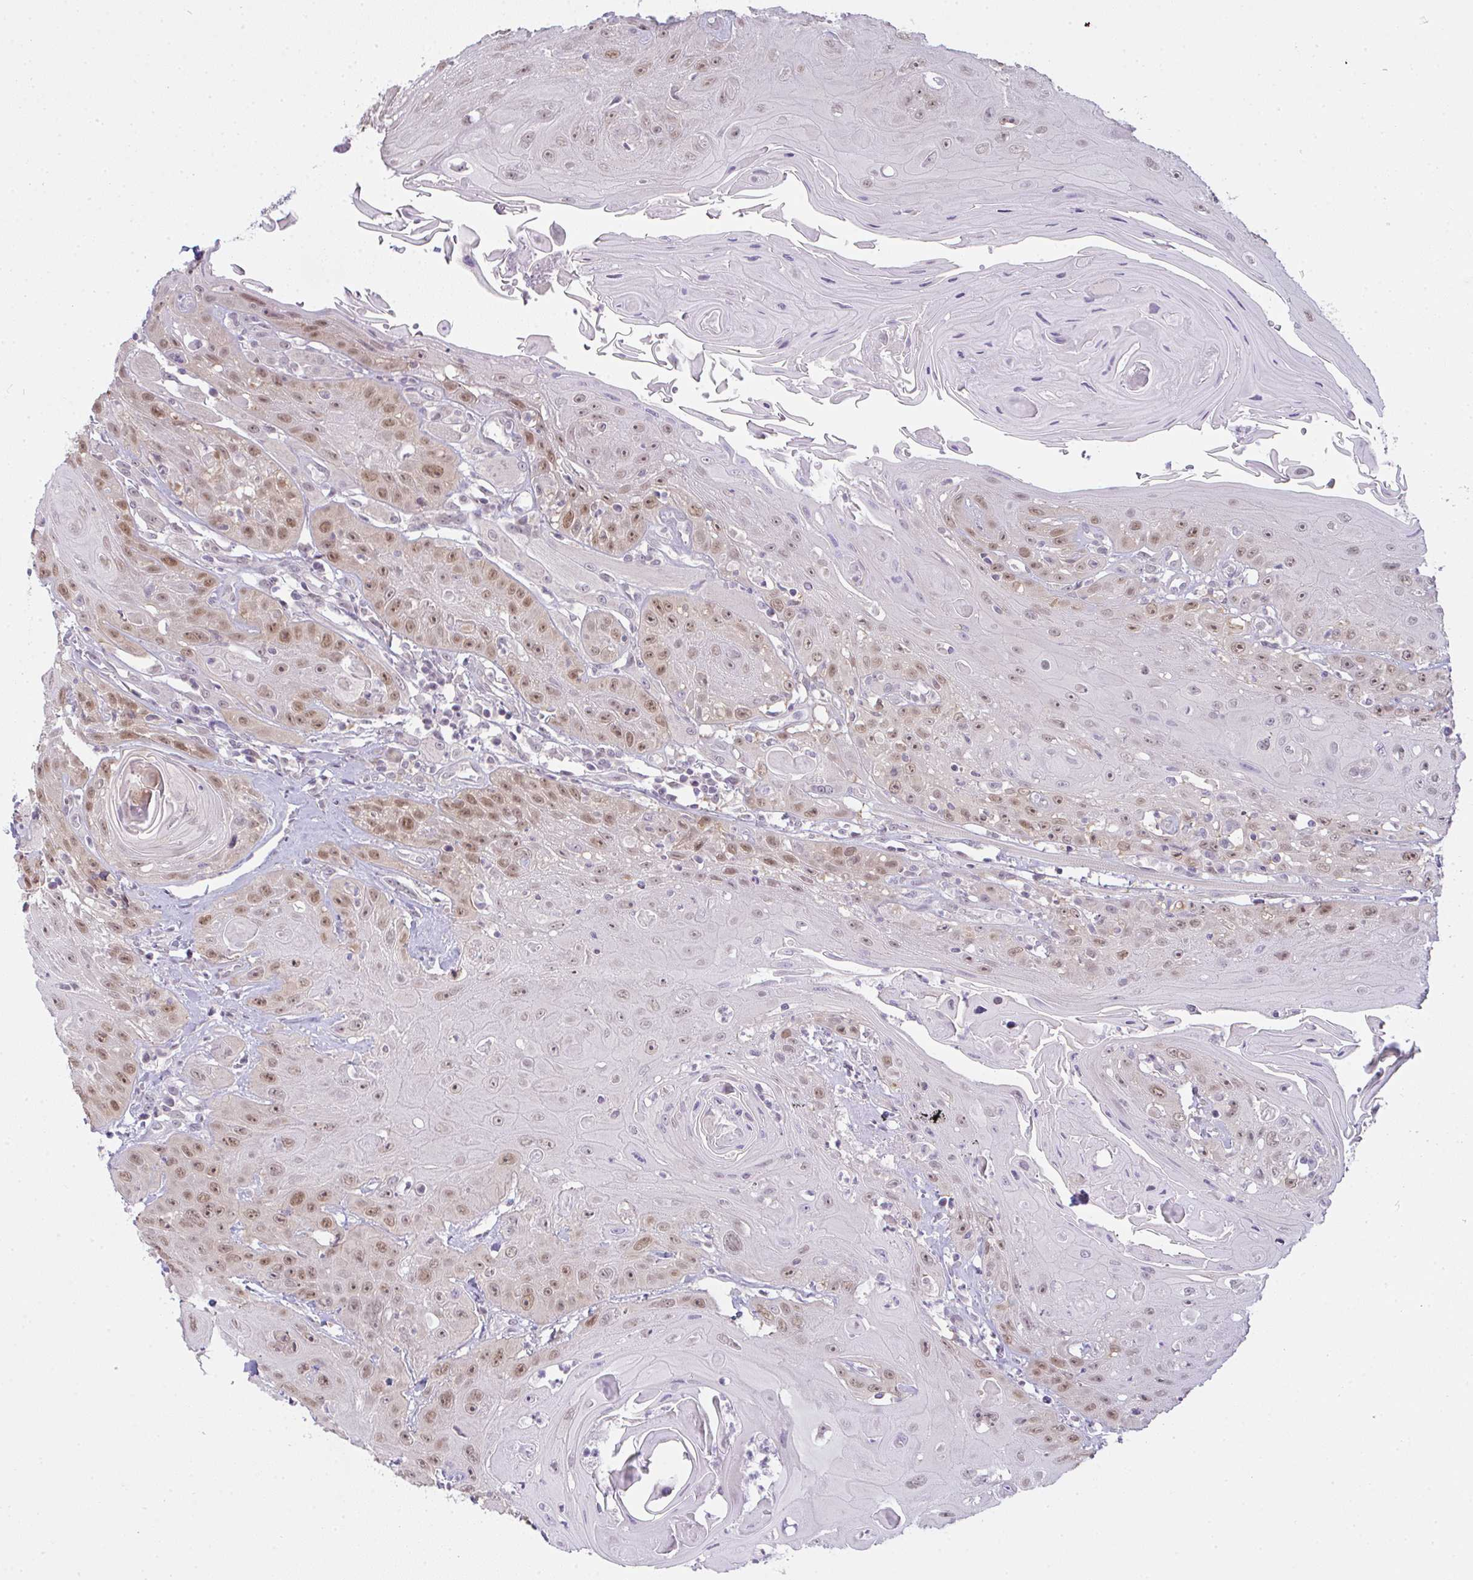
{"staining": {"intensity": "moderate", "quantity": "25%-75%", "location": "nuclear"}, "tissue": "head and neck cancer", "cell_type": "Tumor cells", "image_type": "cancer", "snomed": [{"axis": "morphology", "description": "Squamous cell carcinoma, NOS"}, {"axis": "topography", "description": "Head-Neck"}], "caption": "Head and neck cancer (squamous cell carcinoma) stained with a brown dye shows moderate nuclear positive positivity in about 25%-75% of tumor cells.", "gene": "CSE1L", "patient": {"sex": "female", "age": 59}}